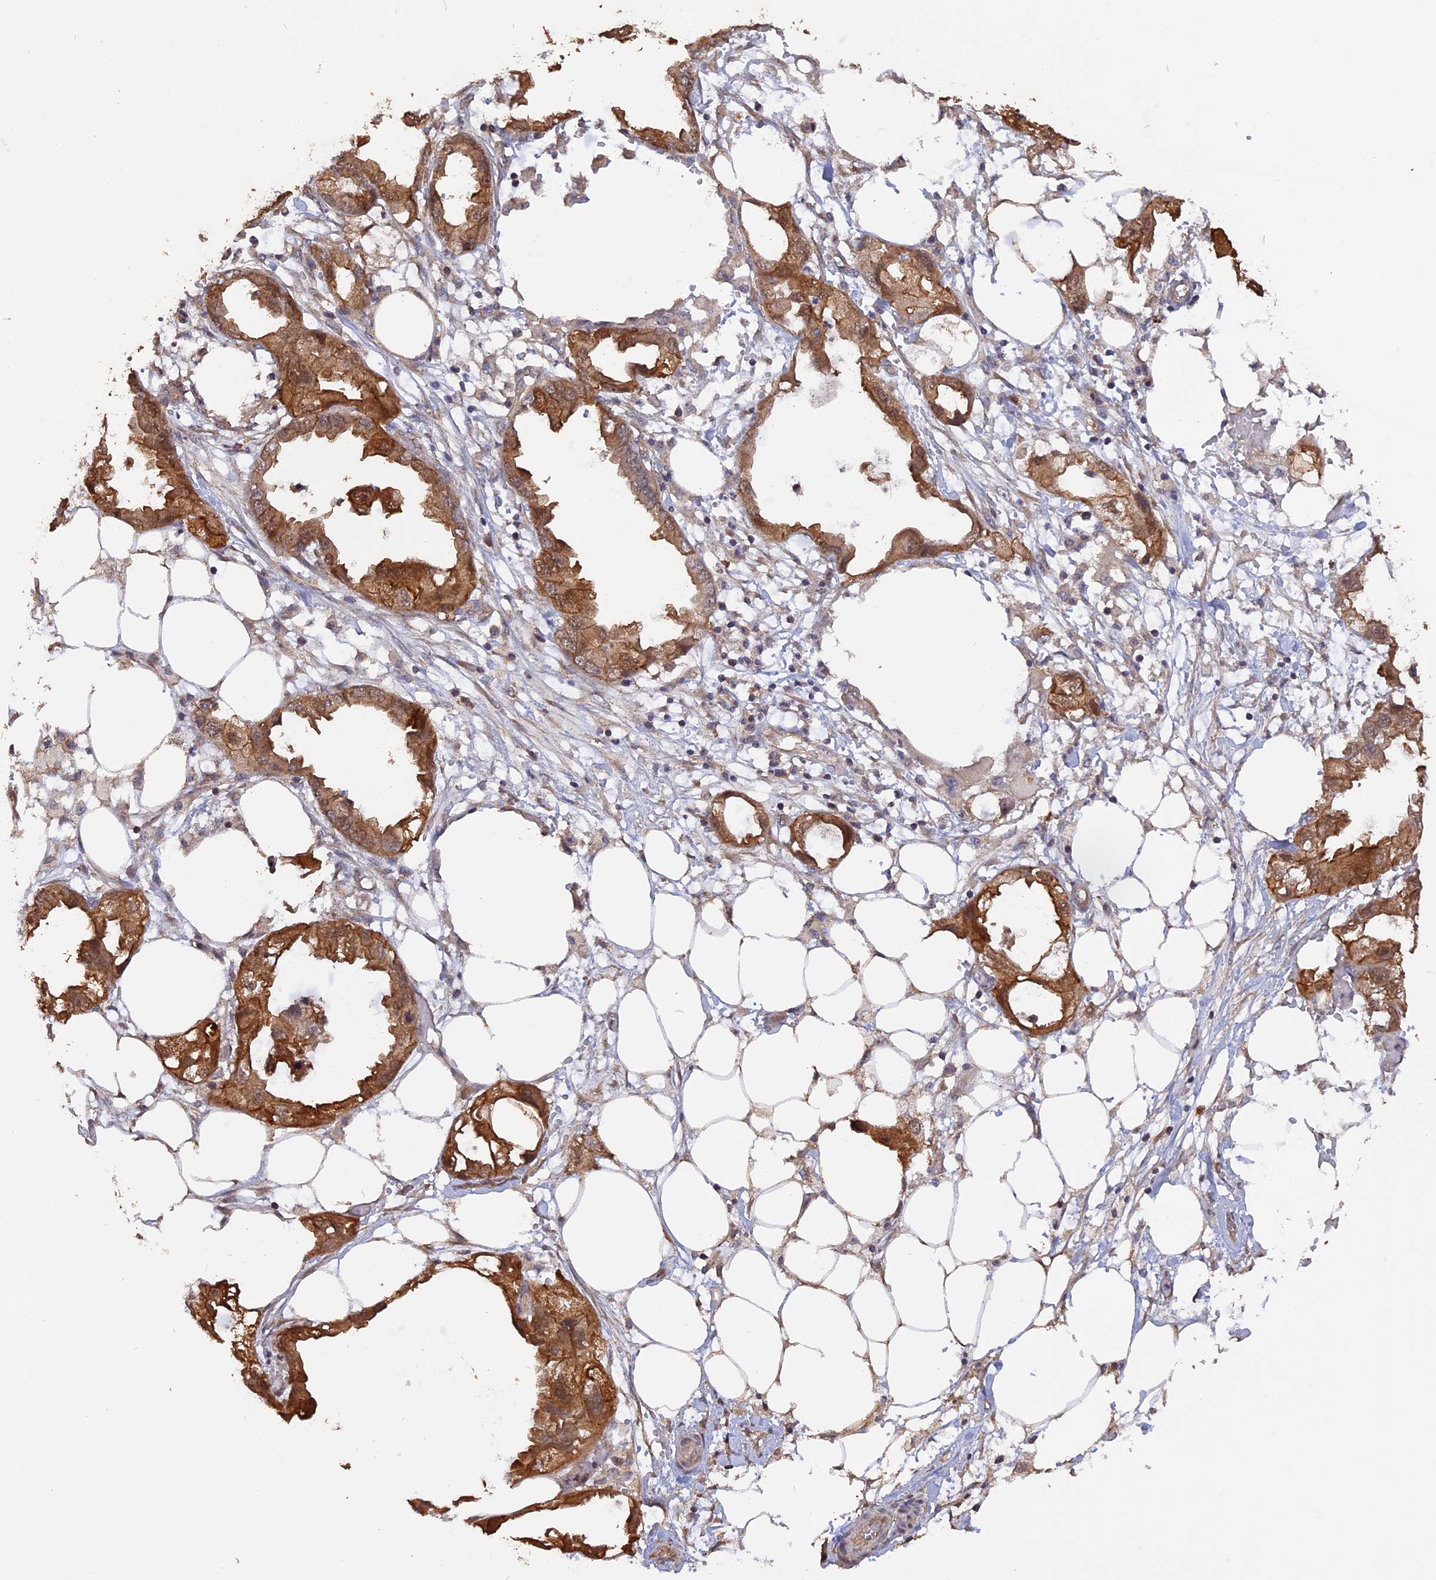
{"staining": {"intensity": "moderate", "quantity": ">75%", "location": "cytoplasmic/membranous,nuclear"}, "tissue": "endometrial cancer", "cell_type": "Tumor cells", "image_type": "cancer", "snomed": [{"axis": "morphology", "description": "Adenocarcinoma, NOS"}, {"axis": "morphology", "description": "Adenocarcinoma, metastatic, NOS"}, {"axis": "topography", "description": "Adipose tissue"}, {"axis": "topography", "description": "Endometrium"}], "caption": "The immunohistochemical stain shows moderate cytoplasmic/membranous and nuclear positivity in tumor cells of endometrial cancer (adenocarcinoma) tissue.", "gene": "RASAL1", "patient": {"sex": "female", "age": 67}}